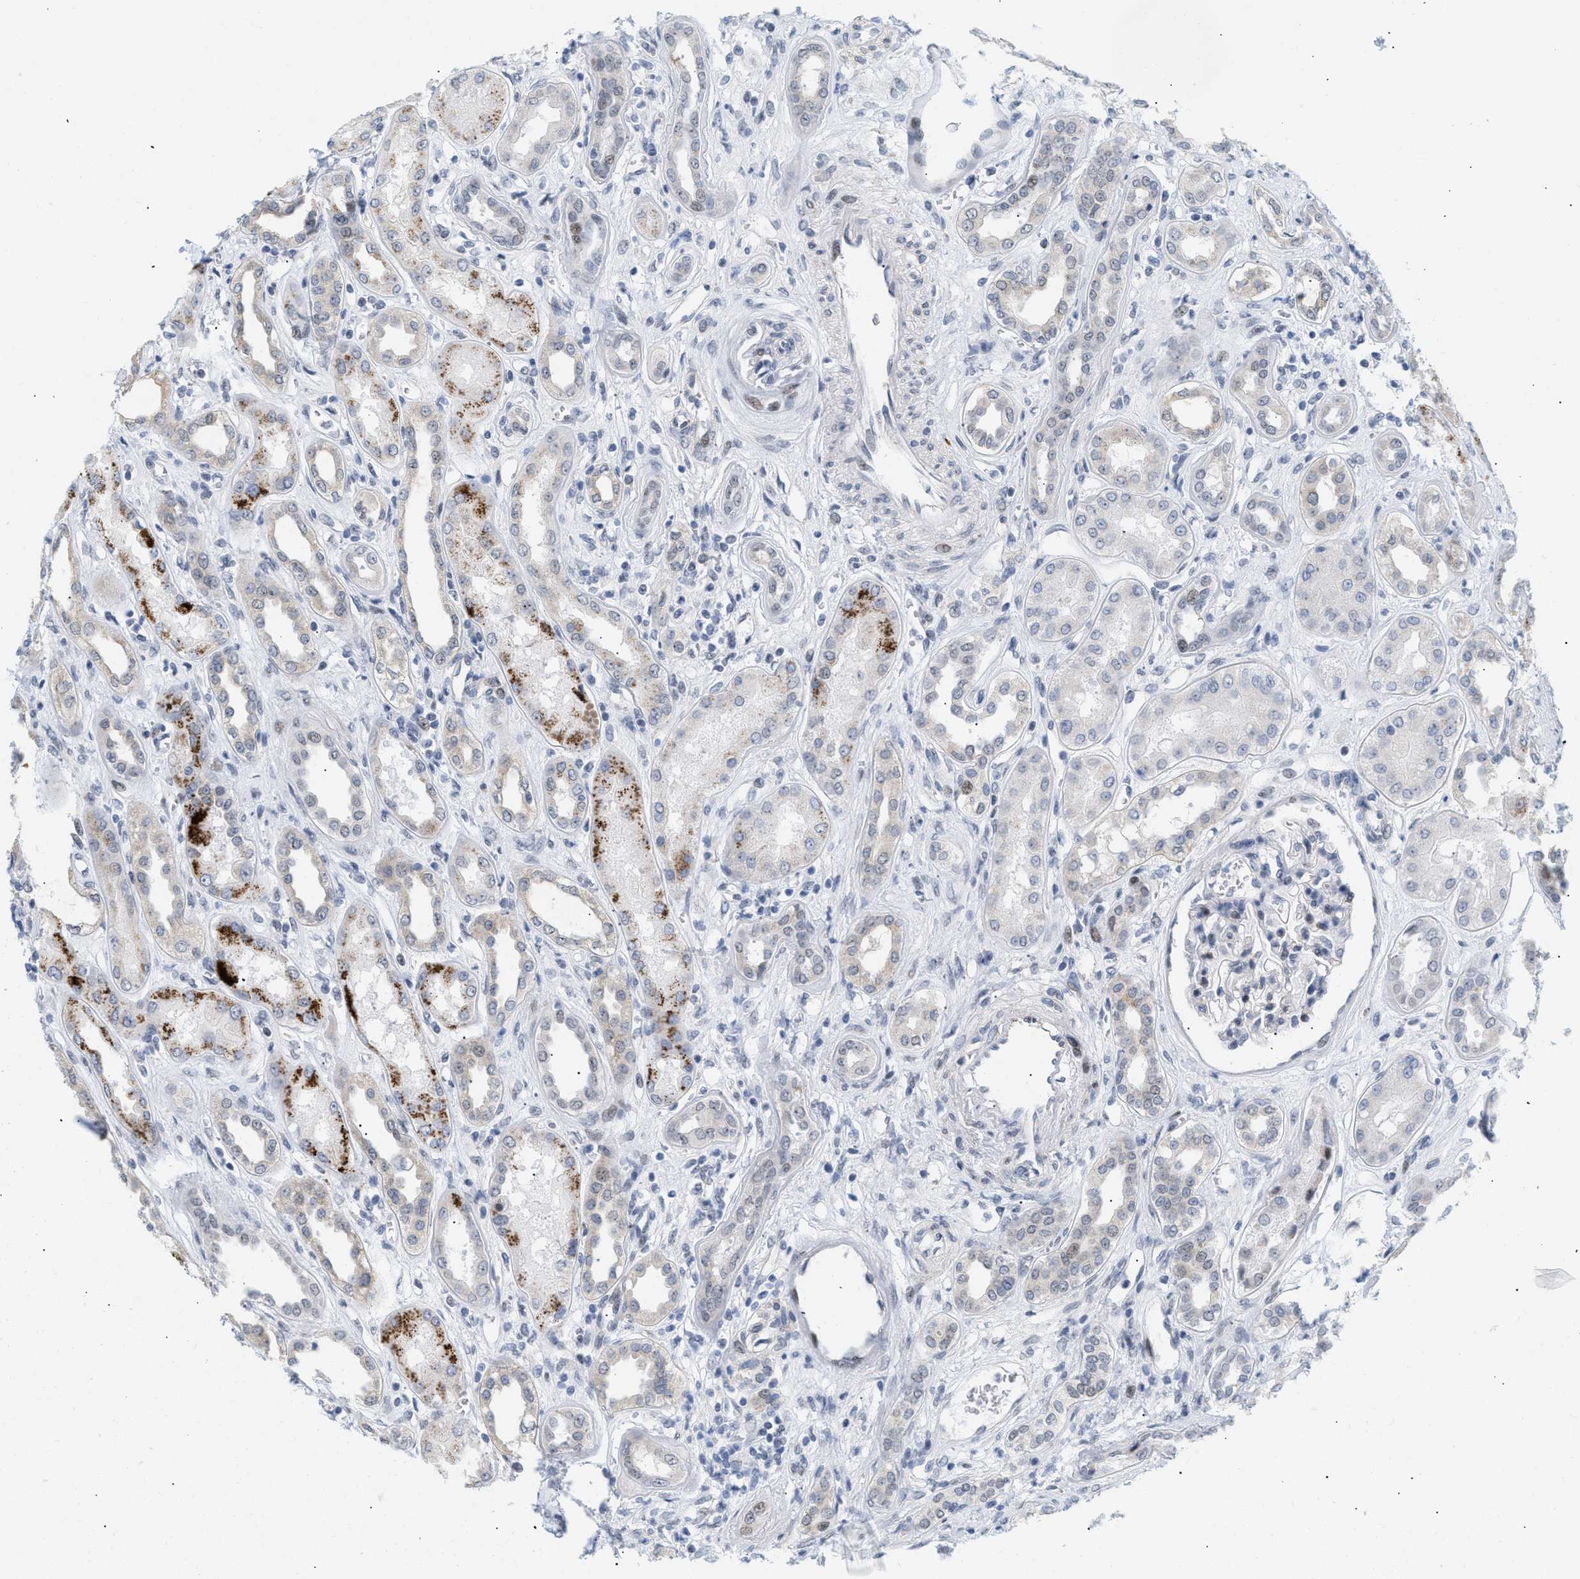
{"staining": {"intensity": "strong", "quantity": "<25%", "location": "nuclear"}, "tissue": "kidney", "cell_type": "Cells in glomeruli", "image_type": "normal", "snomed": [{"axis": "morphology", "description": "Normal tissue, NOS"}, {"axis": "topography", "description": "Kidney"}], "caption": "Immunohistochemistry (IHC) image of benign kidney: human kidney stained using immunohistochemistry (IHC) demonstrates medium levels of strong protein expression localized specifically in the nuclear of cells in glomeruli, appearing as a nuclear brown color.", "gene": "PPARD", "patient": {"sex": "male", "age": 59}}